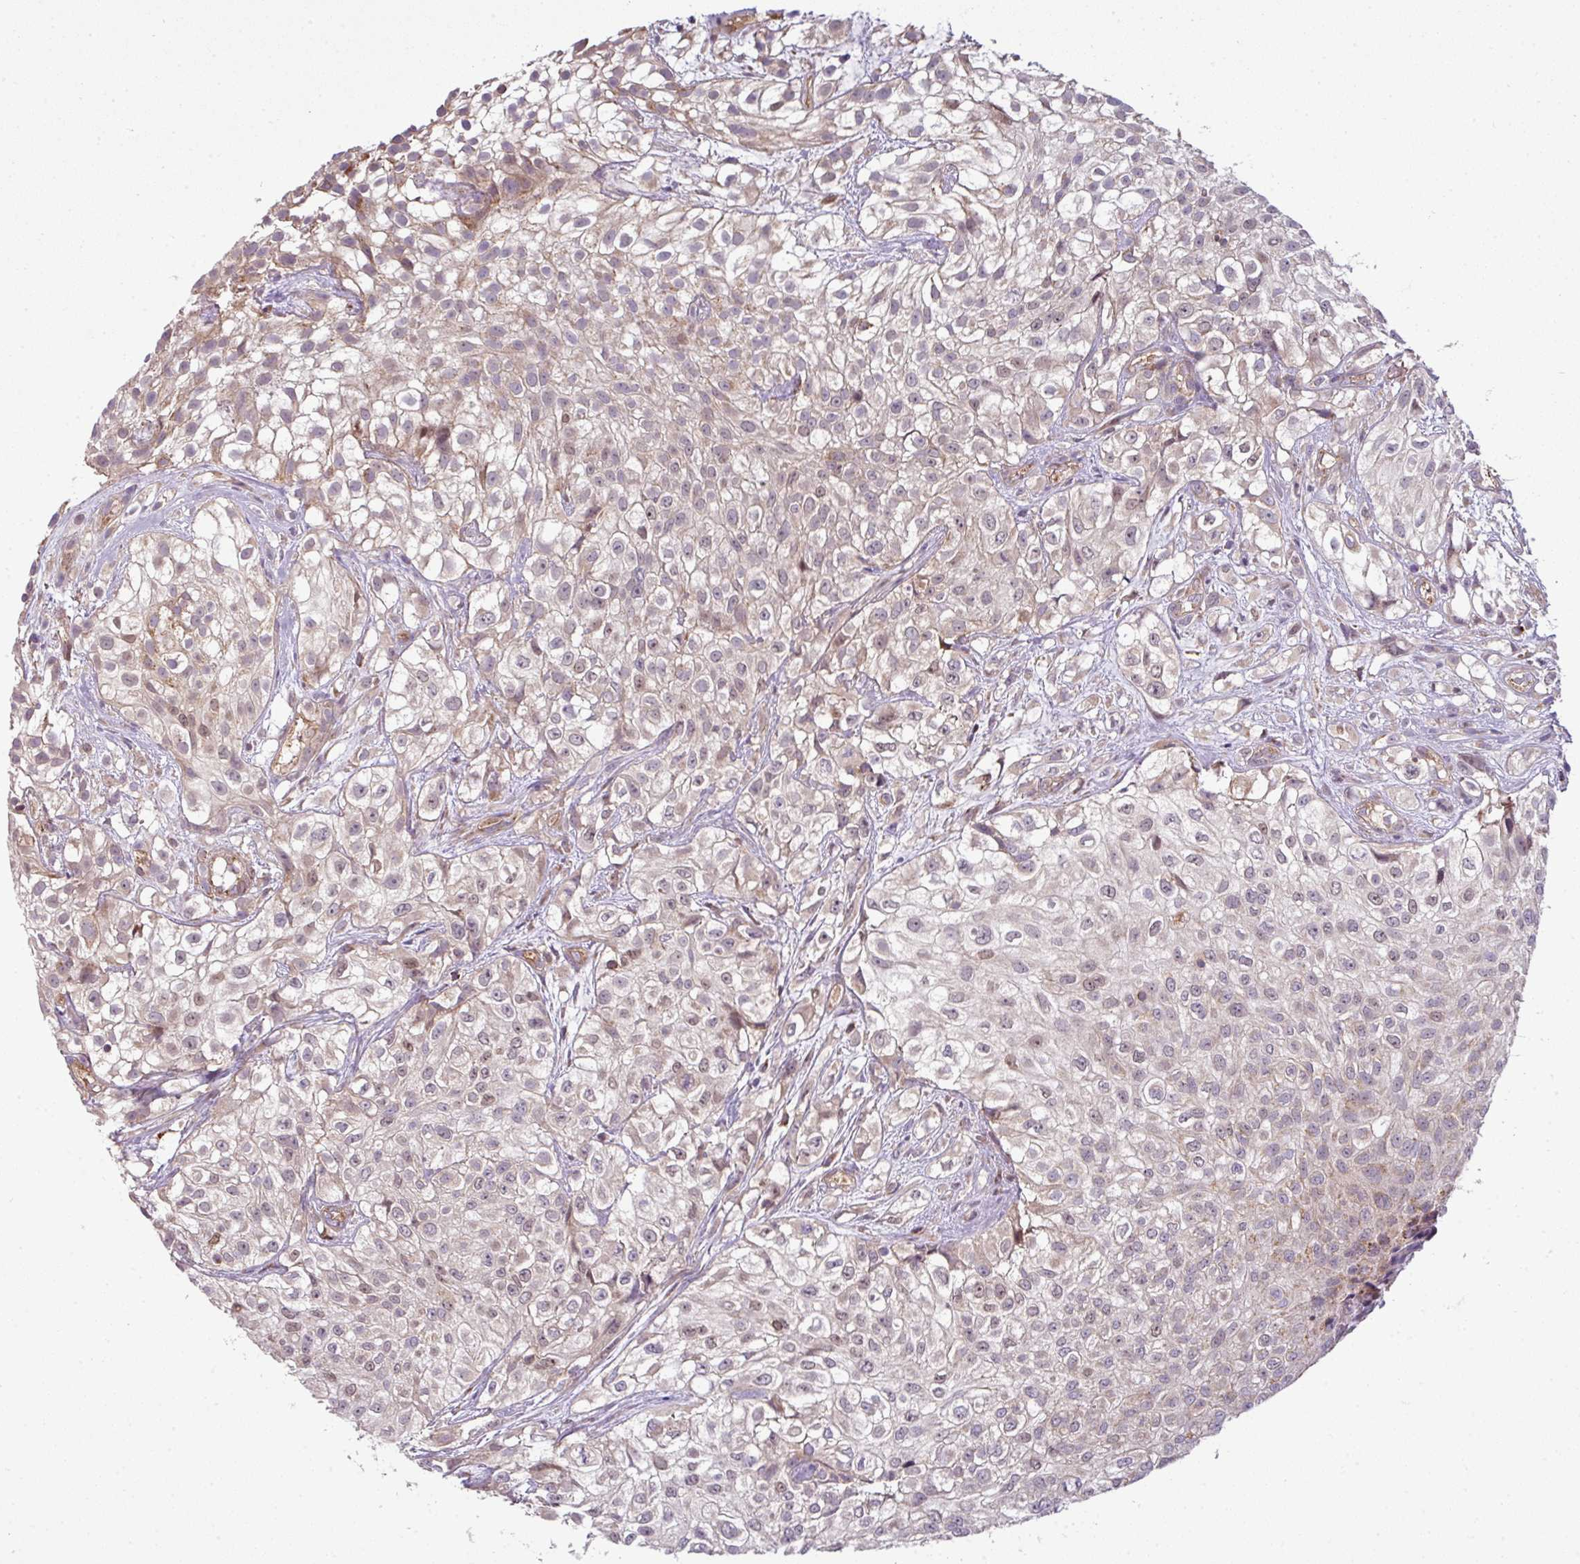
{"staining": {"intensity": "weak", "quantity": "<25%", "location": "cytoplasmic/membranous"}, "tissue": "urothelial cancer", "cell_type": "Tumor cells", "image_type": "cancer", "snomed": [{"axis": "morphology", "description": "Urothelial carcinoma, High grade"}, {"axis": "topography", "description": "Urinary bladder"}], "caption": "Urothelial cancer stained for a protein using immunohistochemistry (IHC) reveals no positivity tumor cells.", "gene": "PRELID3B", "patient": {"sex": "male", "age": 56}}